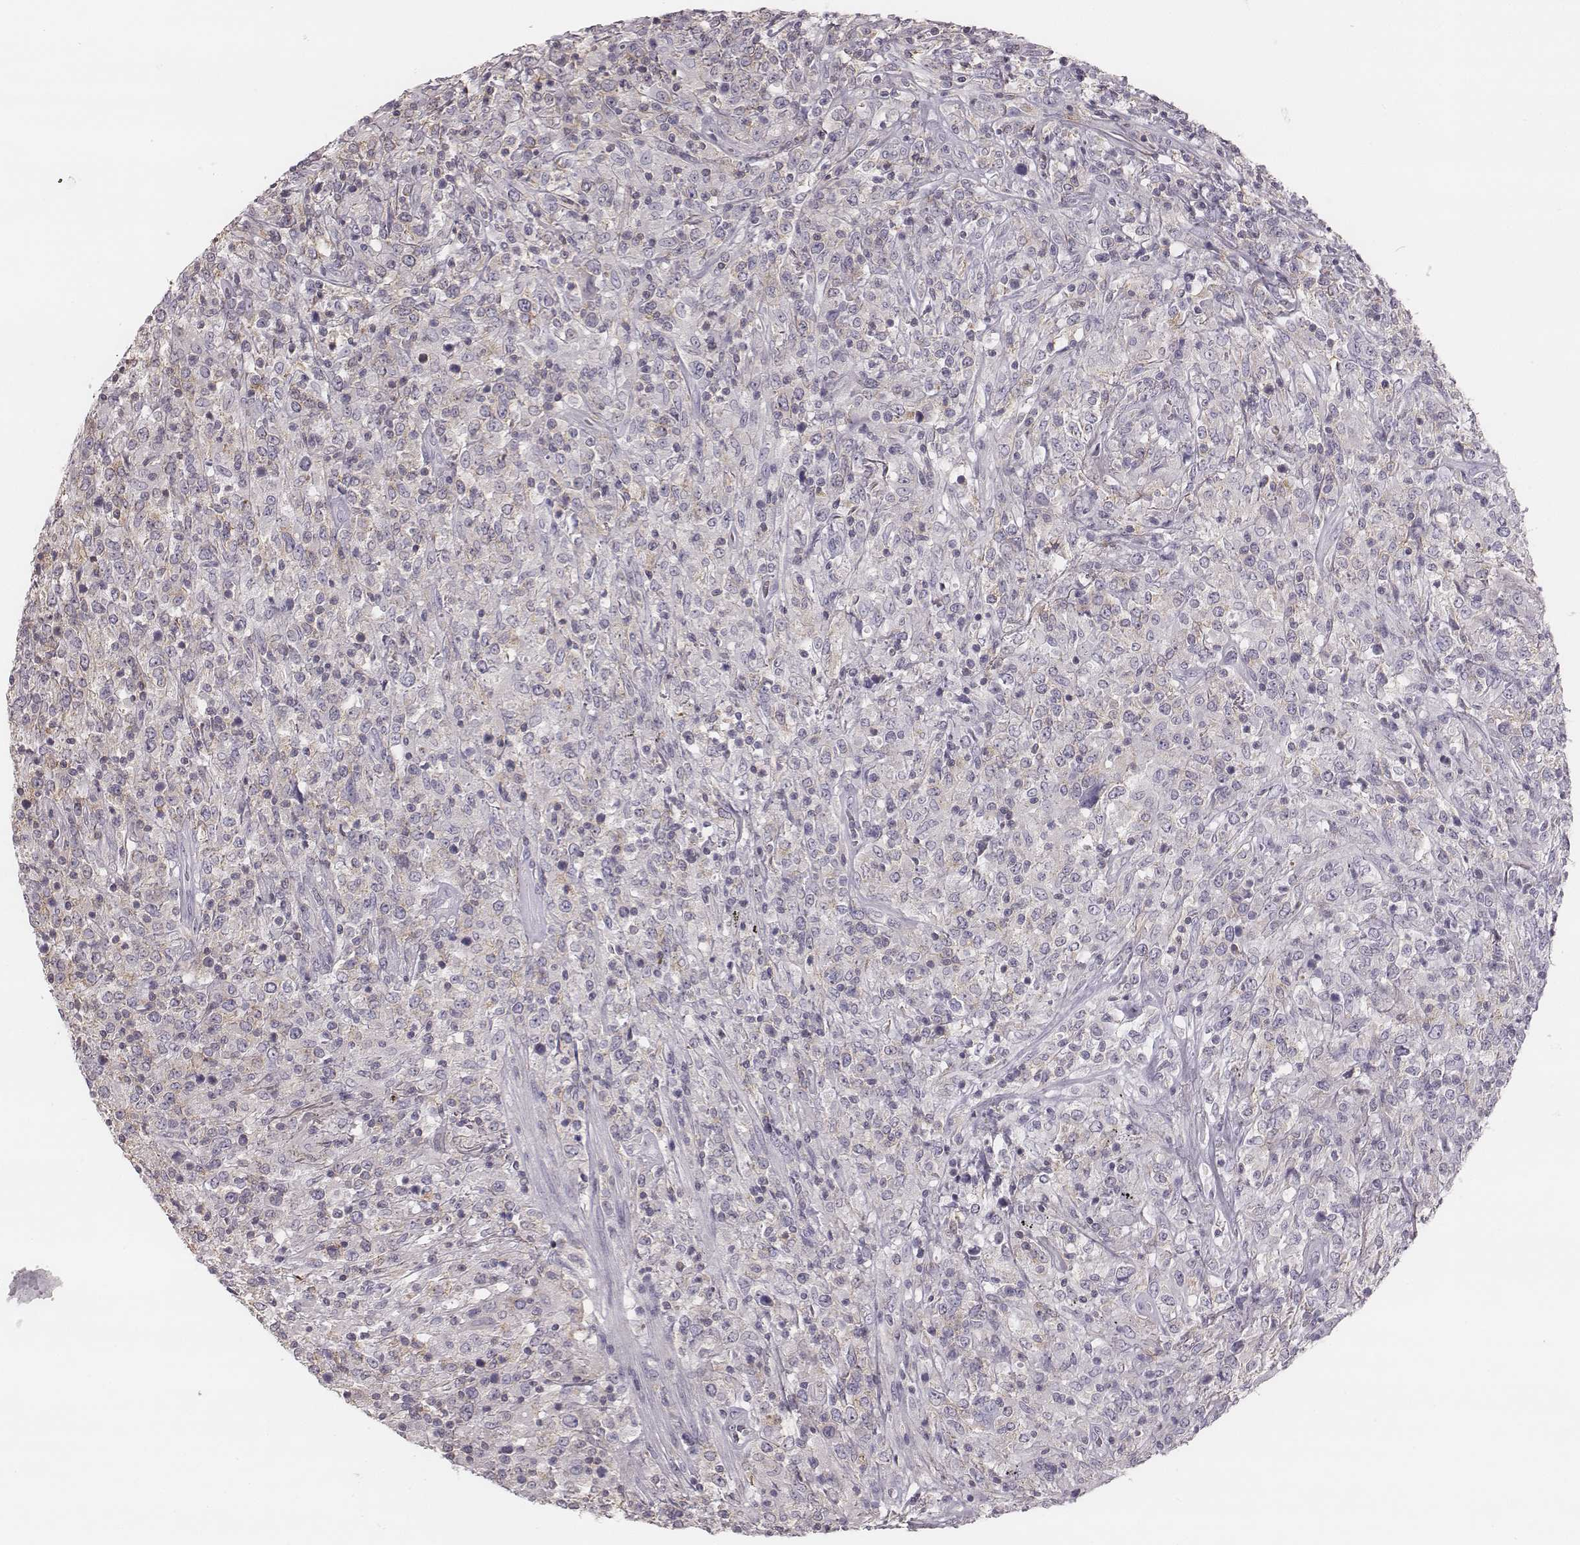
{"staining": {"intensity": "negative", "quantity": "none", "location": "none"}, "tissue": "lymphoma", "cell_type": "Tumor cells", "image_type": "cancer", "snomed": [{"axis": "morphology", "description": "Malignant lymphoma, non-Hodgkin's type, High grade"}, {"axis": "topography", "description": "Lung"}], "caption": "Lymphoma was stained to show a protein in brown. There is no significant positivity in tumor cells.", "gene": "ZNF365", "patient": {"sex": "male", "age": 79}}